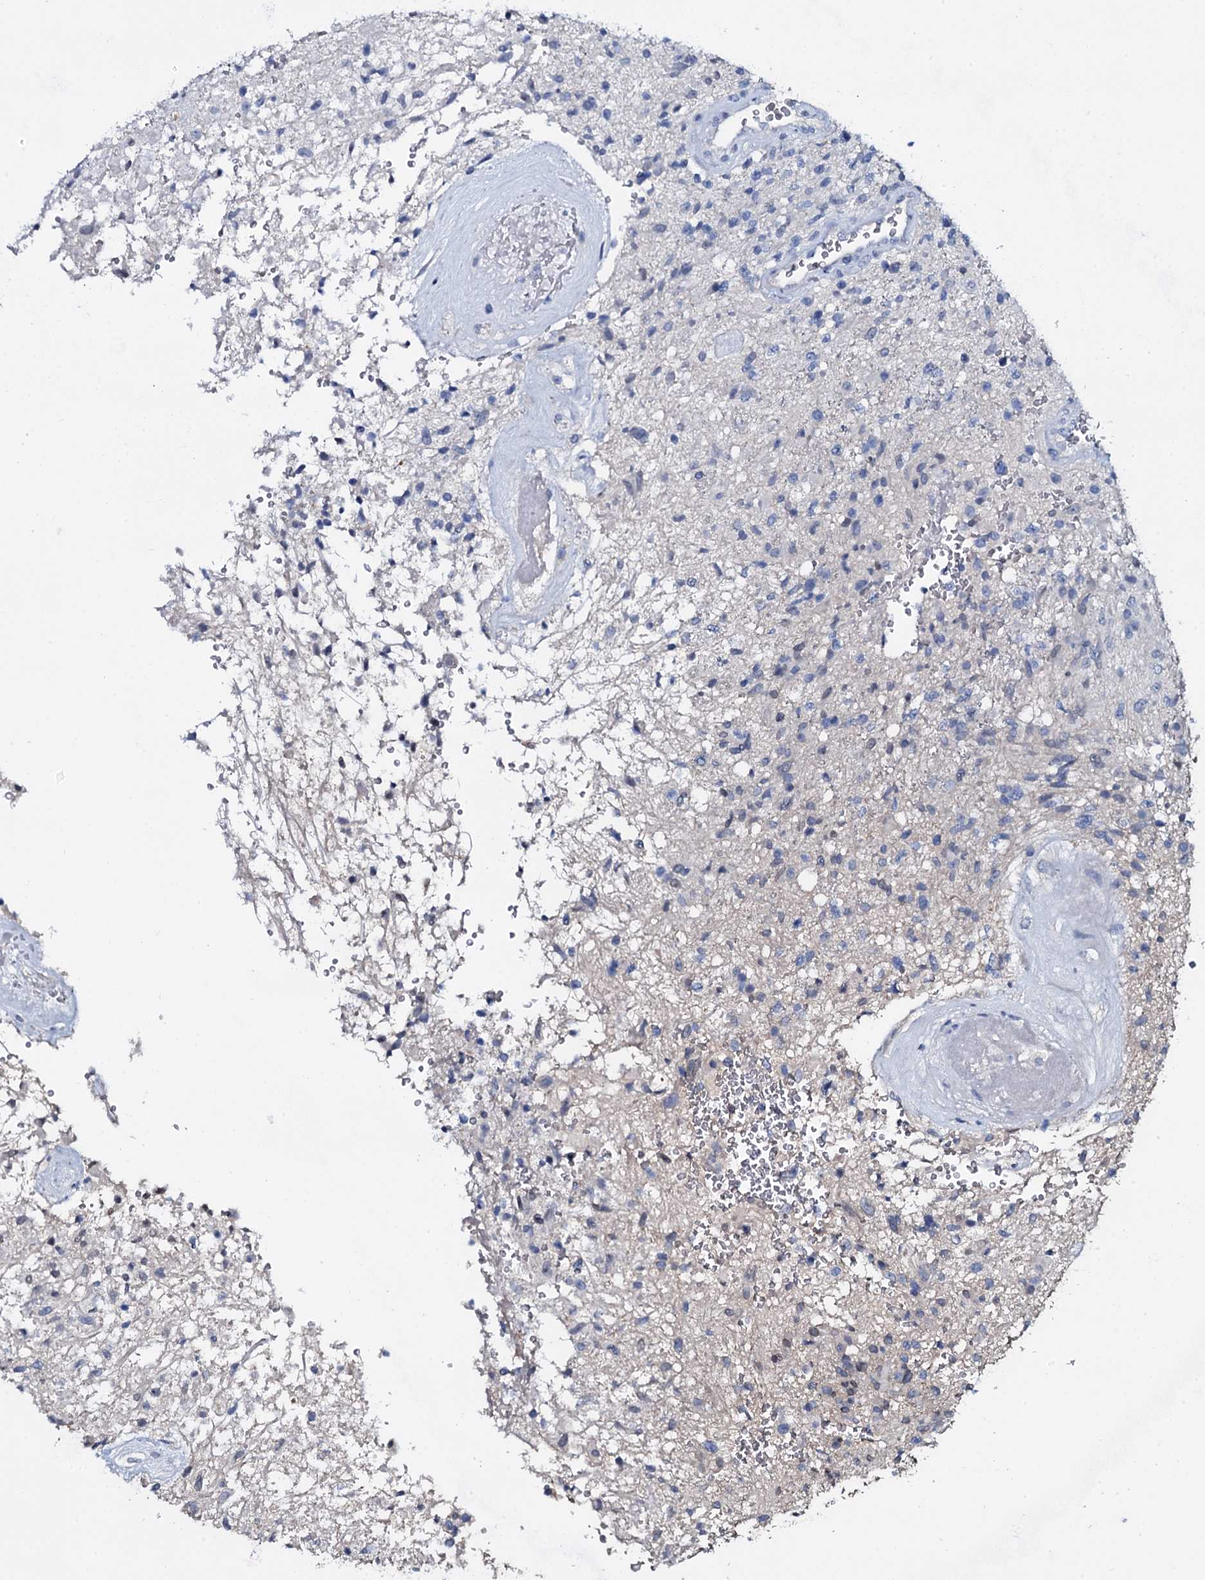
{"staining": {"intensity": "negative", "quantity": "none", "location": "none"}, "tissue": "glioma", "cell_type": "Tumor cells", "image_type": "cancer", "snomed": [{"axis": "morphology", "description": "Glioma, malignant, High grade"}, {"axis": "topography", "description": "Brain"}], "caption": "Histopathology image shows no protein staining in tumor cells of glioma tissue. (IHC, brightfield microscopy, high magnification).", "gene": "LYG2", "patient": {"sex": "male", "age": 56}}